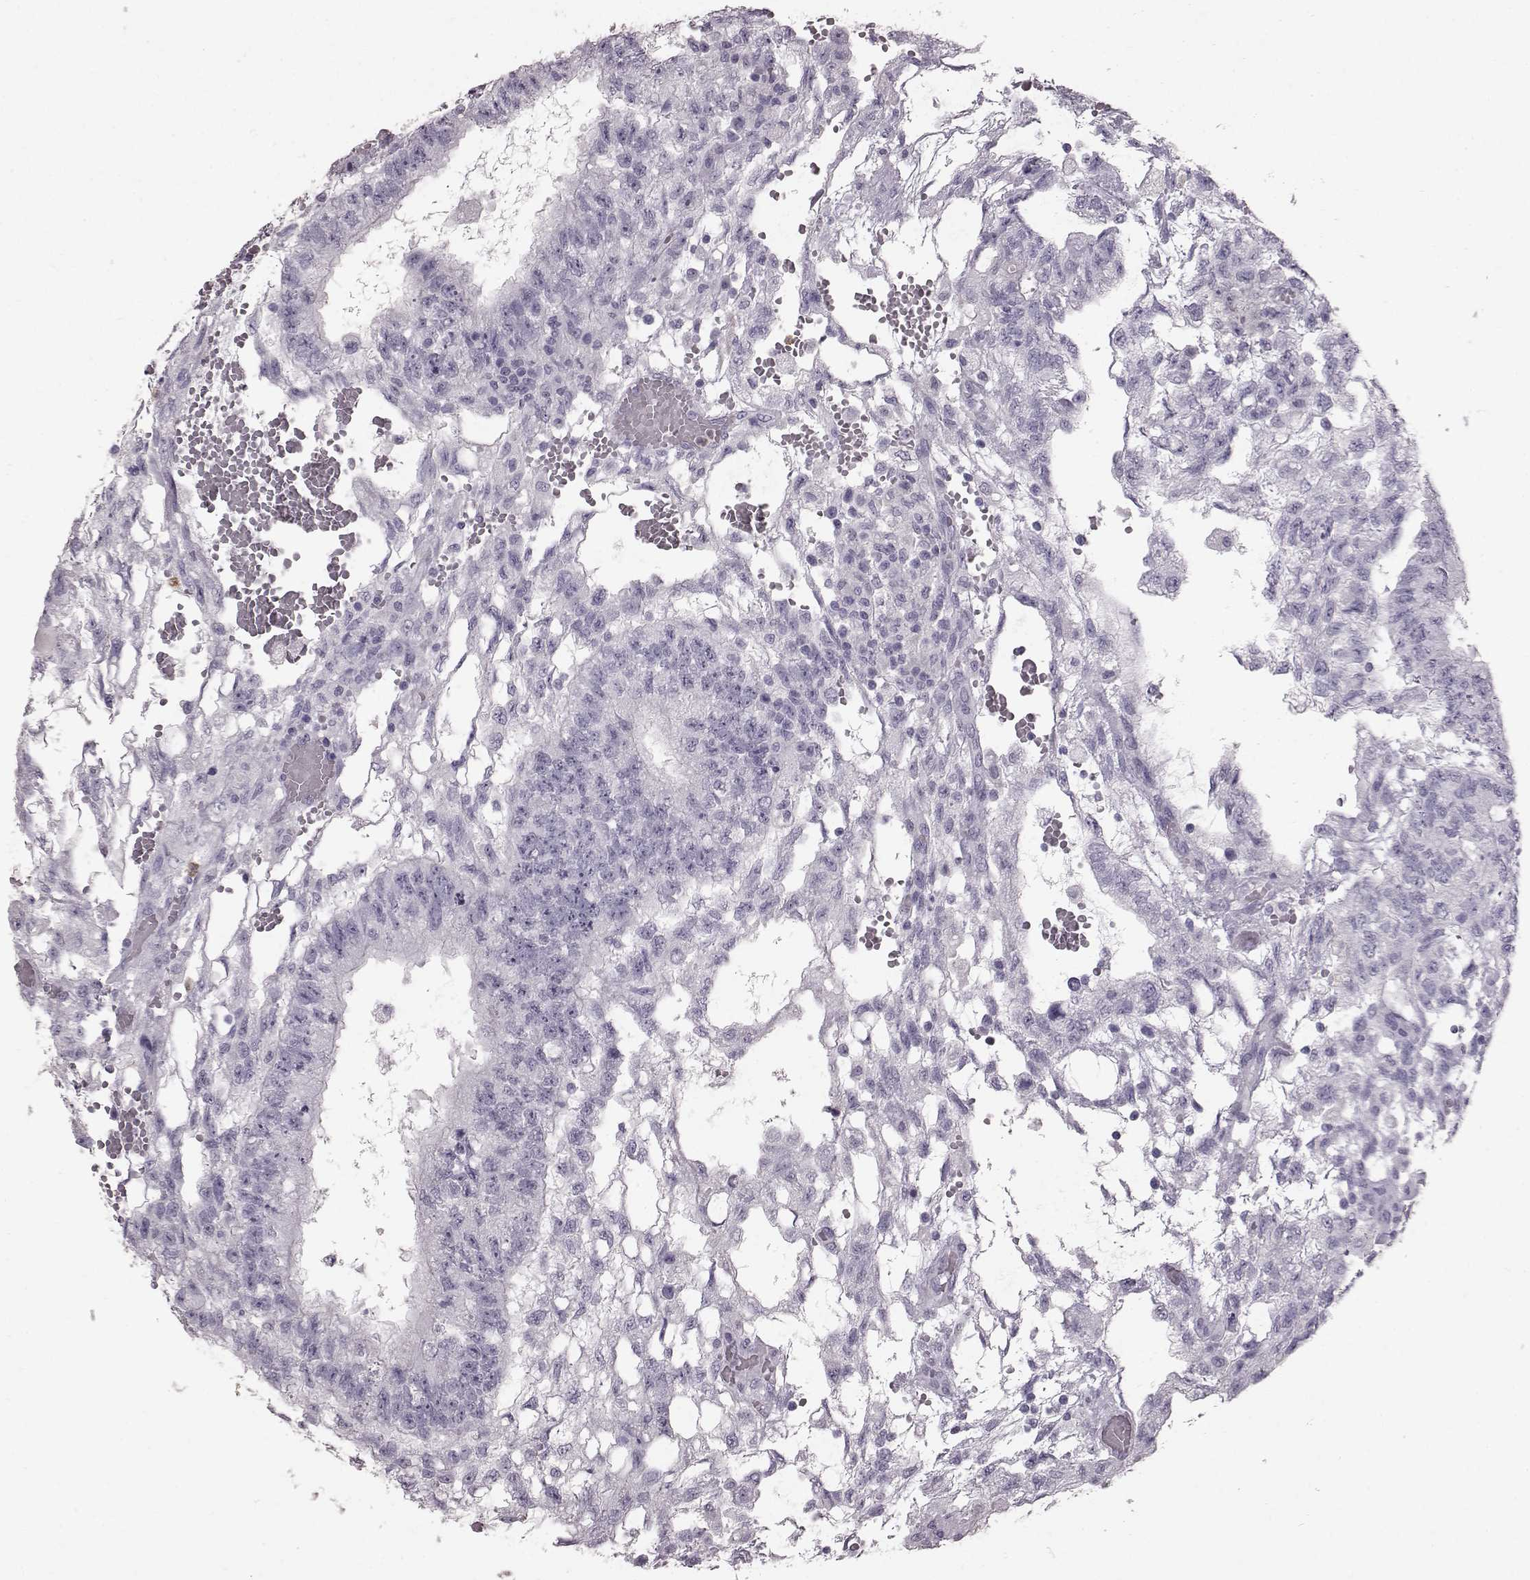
{"staining": {"intensity": "negative", "quantity": "none", "location": "none"}, "tissue": "testis cancer", "cell_type": "Tumor cells", "image_type": "cancer", "snomed": [{"axis": "morphology", "description": "Carcinoma, Embryonal, NOS"}, {"axis": "topography", "description": "Testis"}], "caption": "Testis cancer (embryonal carcinoma) was stained to show a protein in brown. There is no significant positivity in tumor cells. (Stains: DAB IHC with hematoxylin counter stain, Microscopy: brightfield microscopy at high magnification).", "gene": "FUT4", "patient": {"sex": "male", "age": 32}}